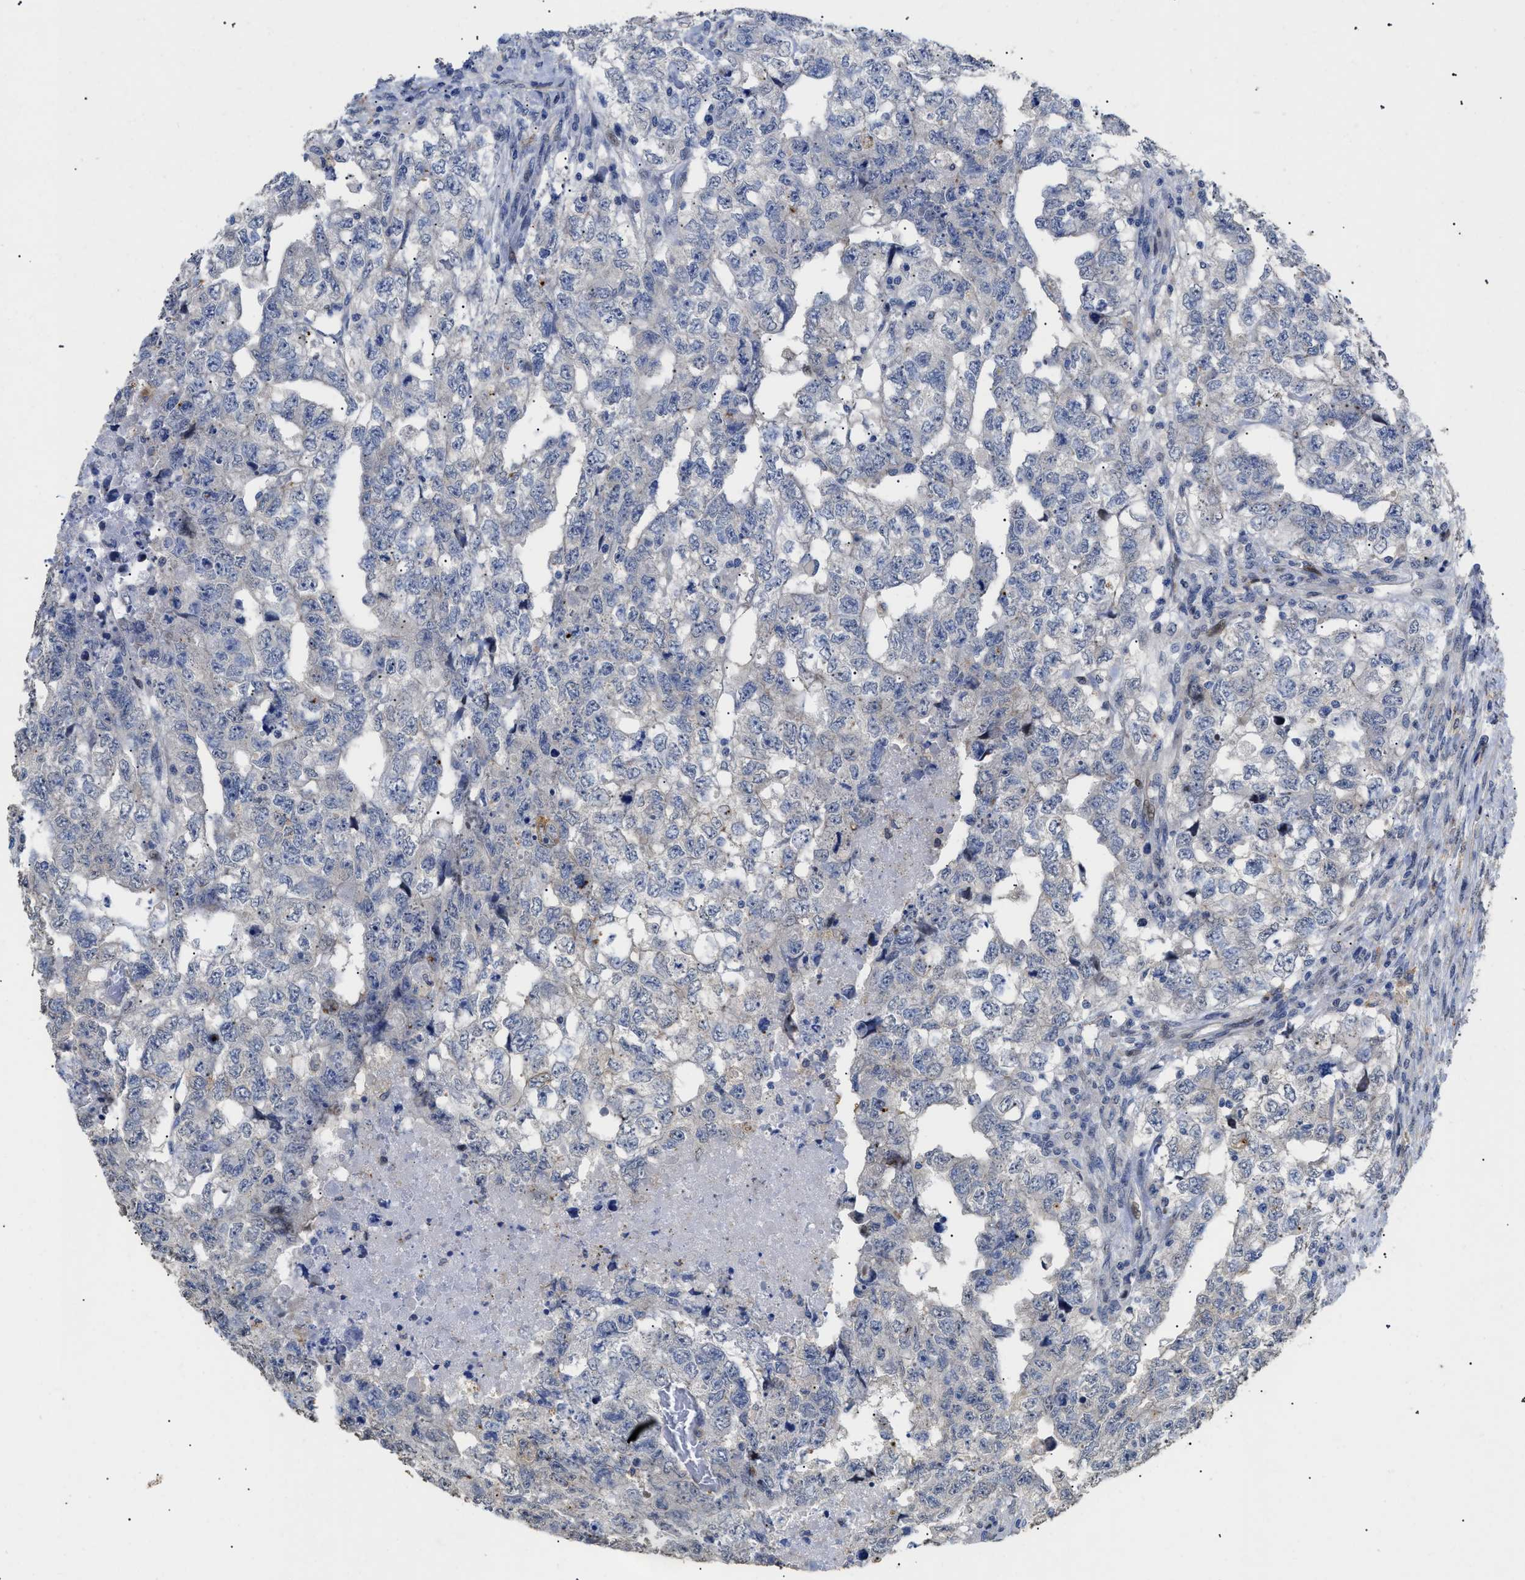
{"staining": {"intensity": "negative", "quantity": "none", "location": "none"}, "tissue": "testis cancer", "cell_type": "Tumor cells", "image_type": "cancer", "snomed": [{"axis": "morphology", "description": "Carcinoma, Embryonal, NOS"}, {"axis": "topography", "description": "Testis"}], "caption": "IHC of testis embryonal carcinoma shows no expression in tumor cells.", "gene": "SFXN5", "patient": {"sex": "male", "age": 36}}